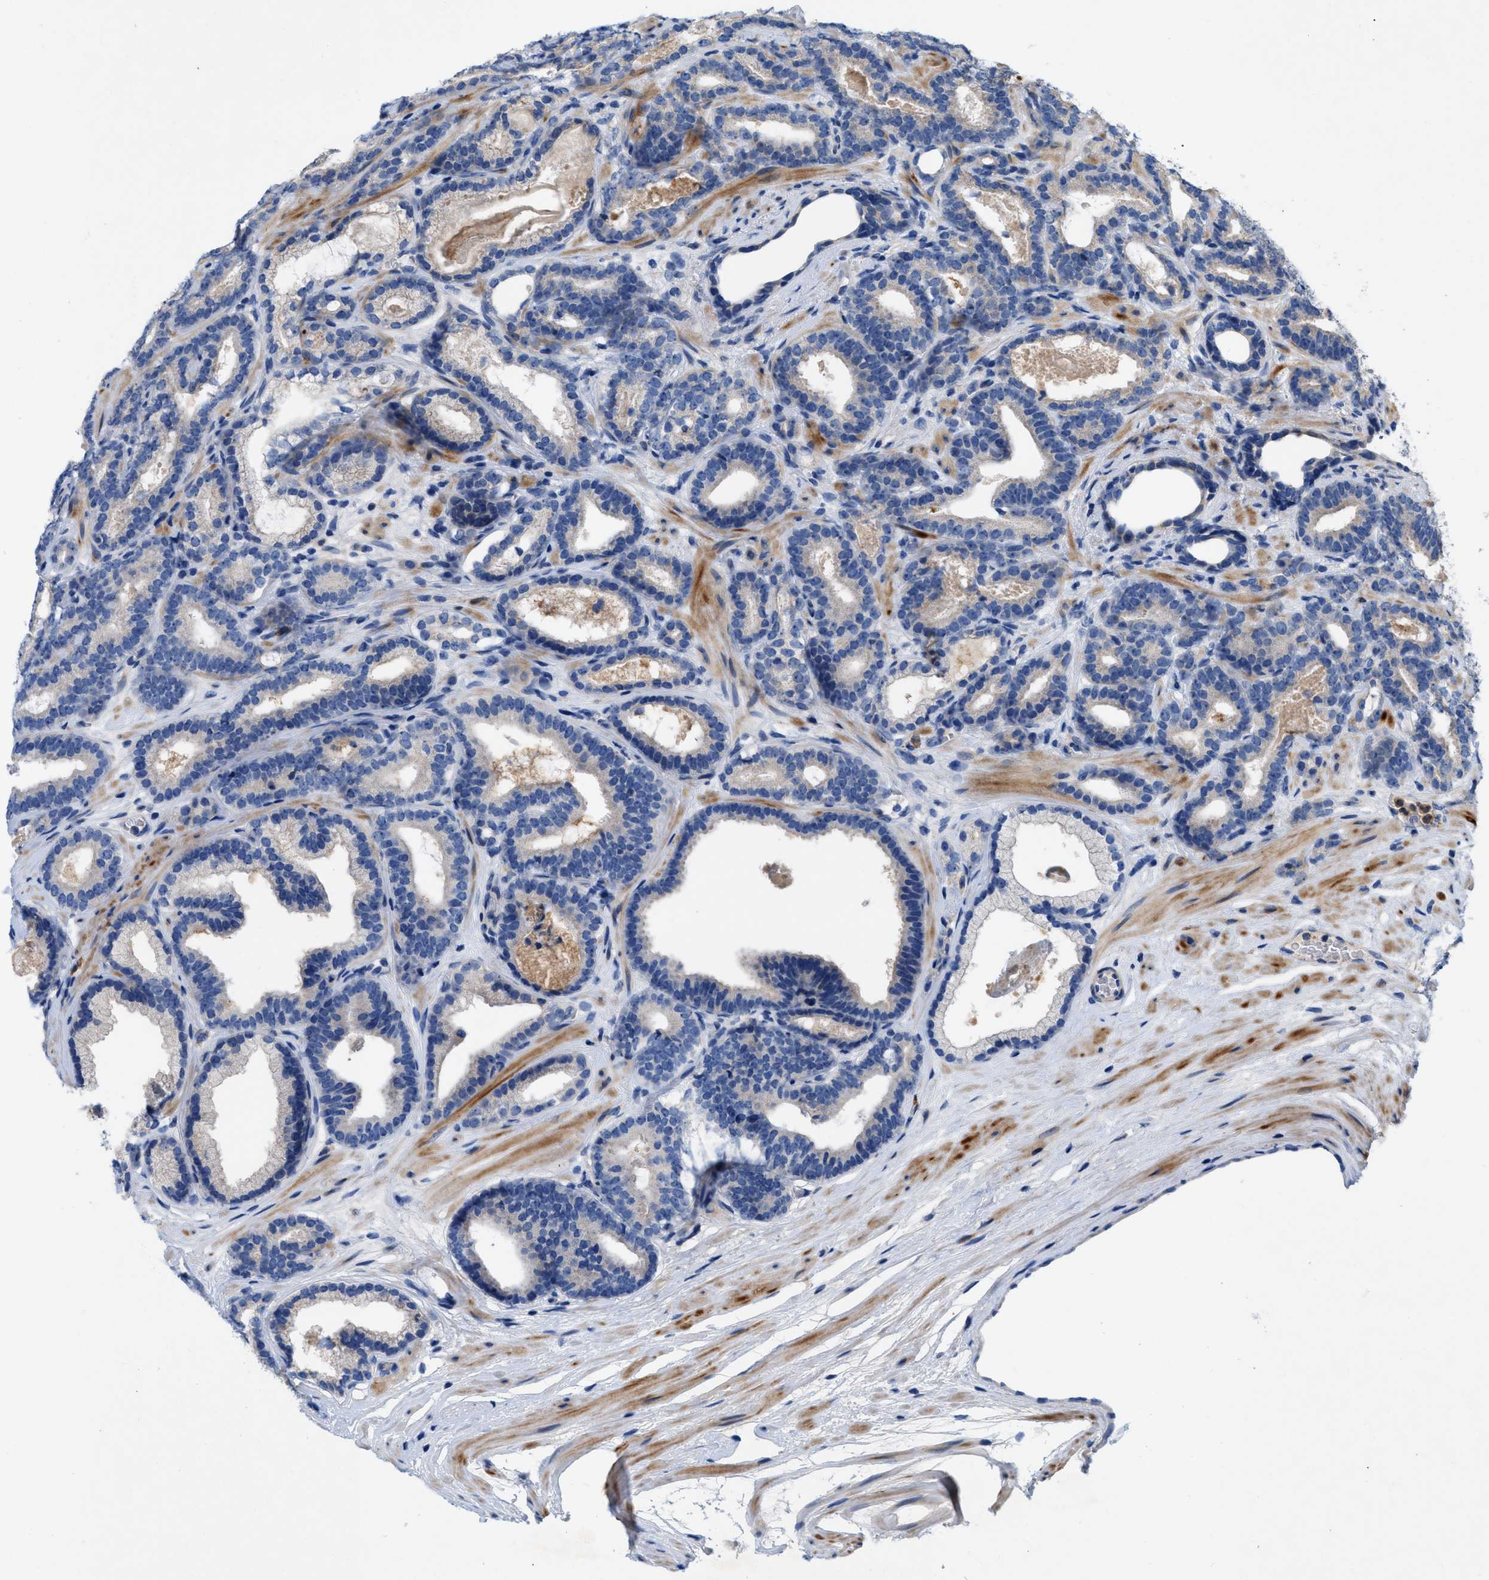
{"staining": {"intensity": "negative", "quantity": "none", "location": "none"}, "tissue": "prostate cancer", "cell_type": "Tumor cells", "image_type": "cancer", "snomed": [{"axis": "morphology", "description": "Adenocarcinoma, High grade"}, {"axis": "topography", "description": "Prostate"}], "caption": "Immunohistochemistry of human prostate high-grade adenocarcinoma shows no positivity in tumor cells.", "gene": "PLPPR5", "patient": {"sex": "male", "age": 60}}